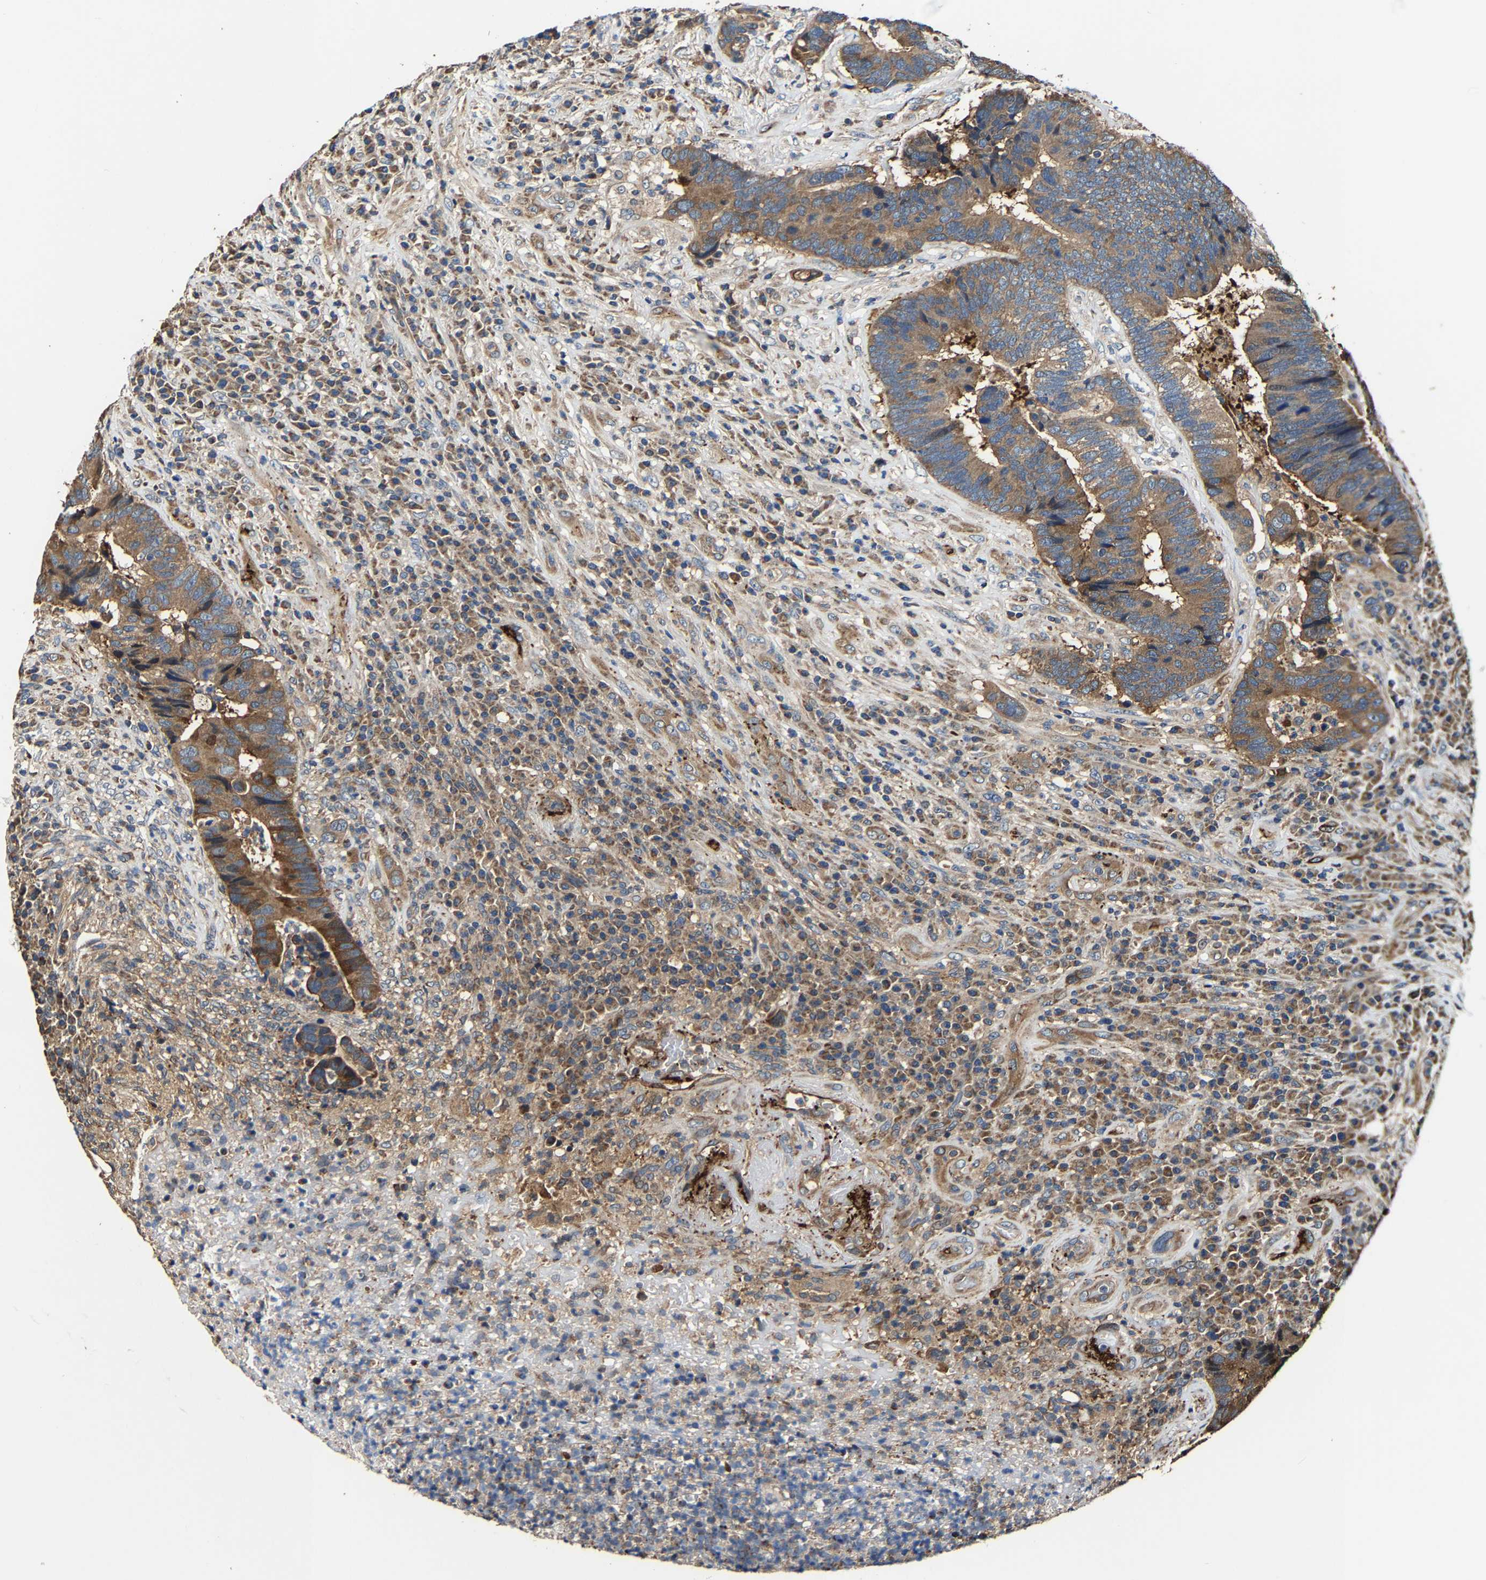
{"staining": {"intensity": "moderate", "quantity": ">75%", "location": "cytoplasmic/membranous"}, "tissue": "colorectal cancer", "cell_type": "Tumor cells", "image_type": "cancer", "snomed": [{"axis": "morphology", "description": "Adenocarcinoma, NOS"}, {"axis": "topography", "description": "Rectum"}], "caption": "Colorectal cancer stained for a protein demonstrates moderate cytoplasmic/membranous positivity in tumor cells.", "gene": "GFRA3", "patient": {"sex": "female", "age": 89}}